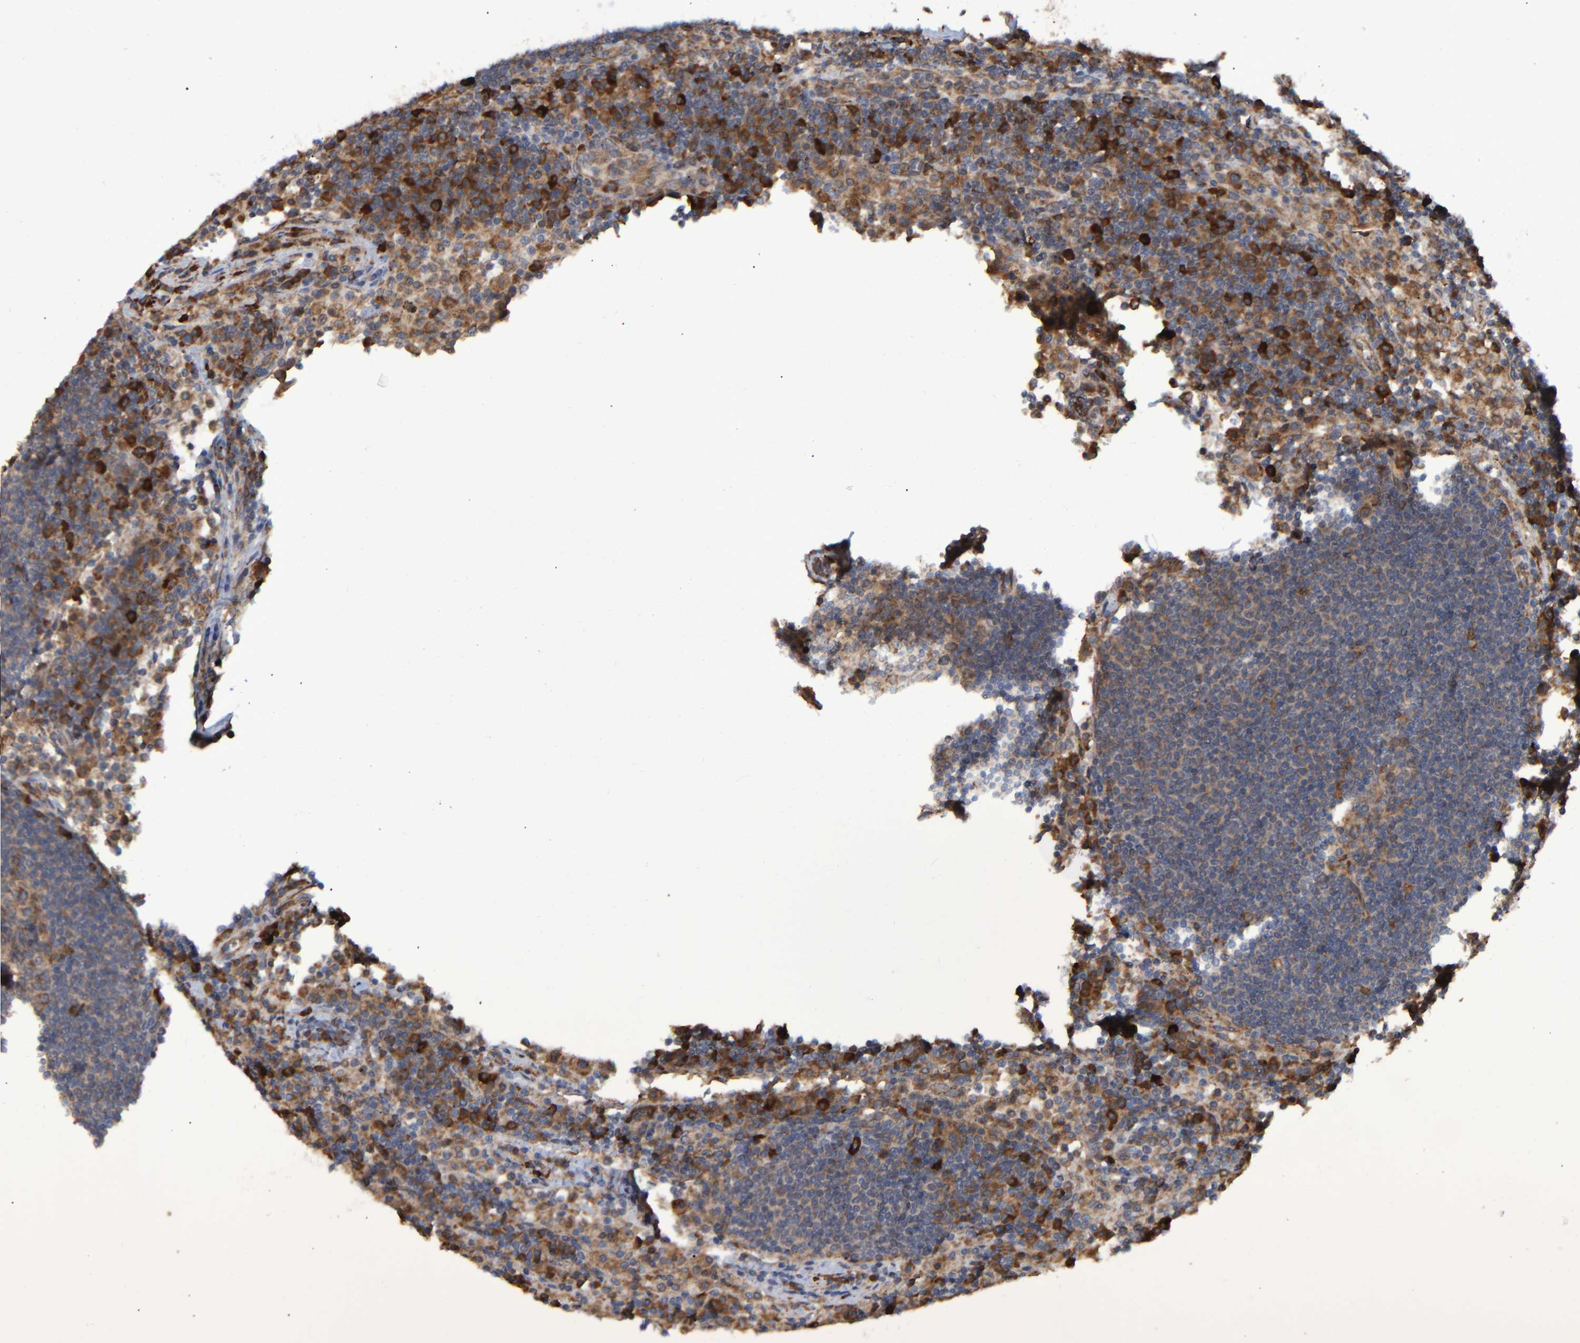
{"staining": {"intensity": "moderate", "quantity": ">75%", "location": "cytoplasmic/membranous"}, "tissue": "lymph node", "cell_type": "Germinal center cells", "image_type": "normal", "snomed": [{"axis": "morphology", "description": "Normal tissue, NOS"}, {"axis": "topography", "description": "Lymph node"}], "caption": "Immunohistochemistry histopathology image of benign lymph node: human lymph node stained using immunohistochemistry demonstrates medium levels of moderate protein expression localized specifically in the cytoplasmic/membranous of germinal center cells, appearing as a cytoplasmic/membranous brown color.", "gene": "SPAG5", "patient": {"sex": "female", "age": 53}}